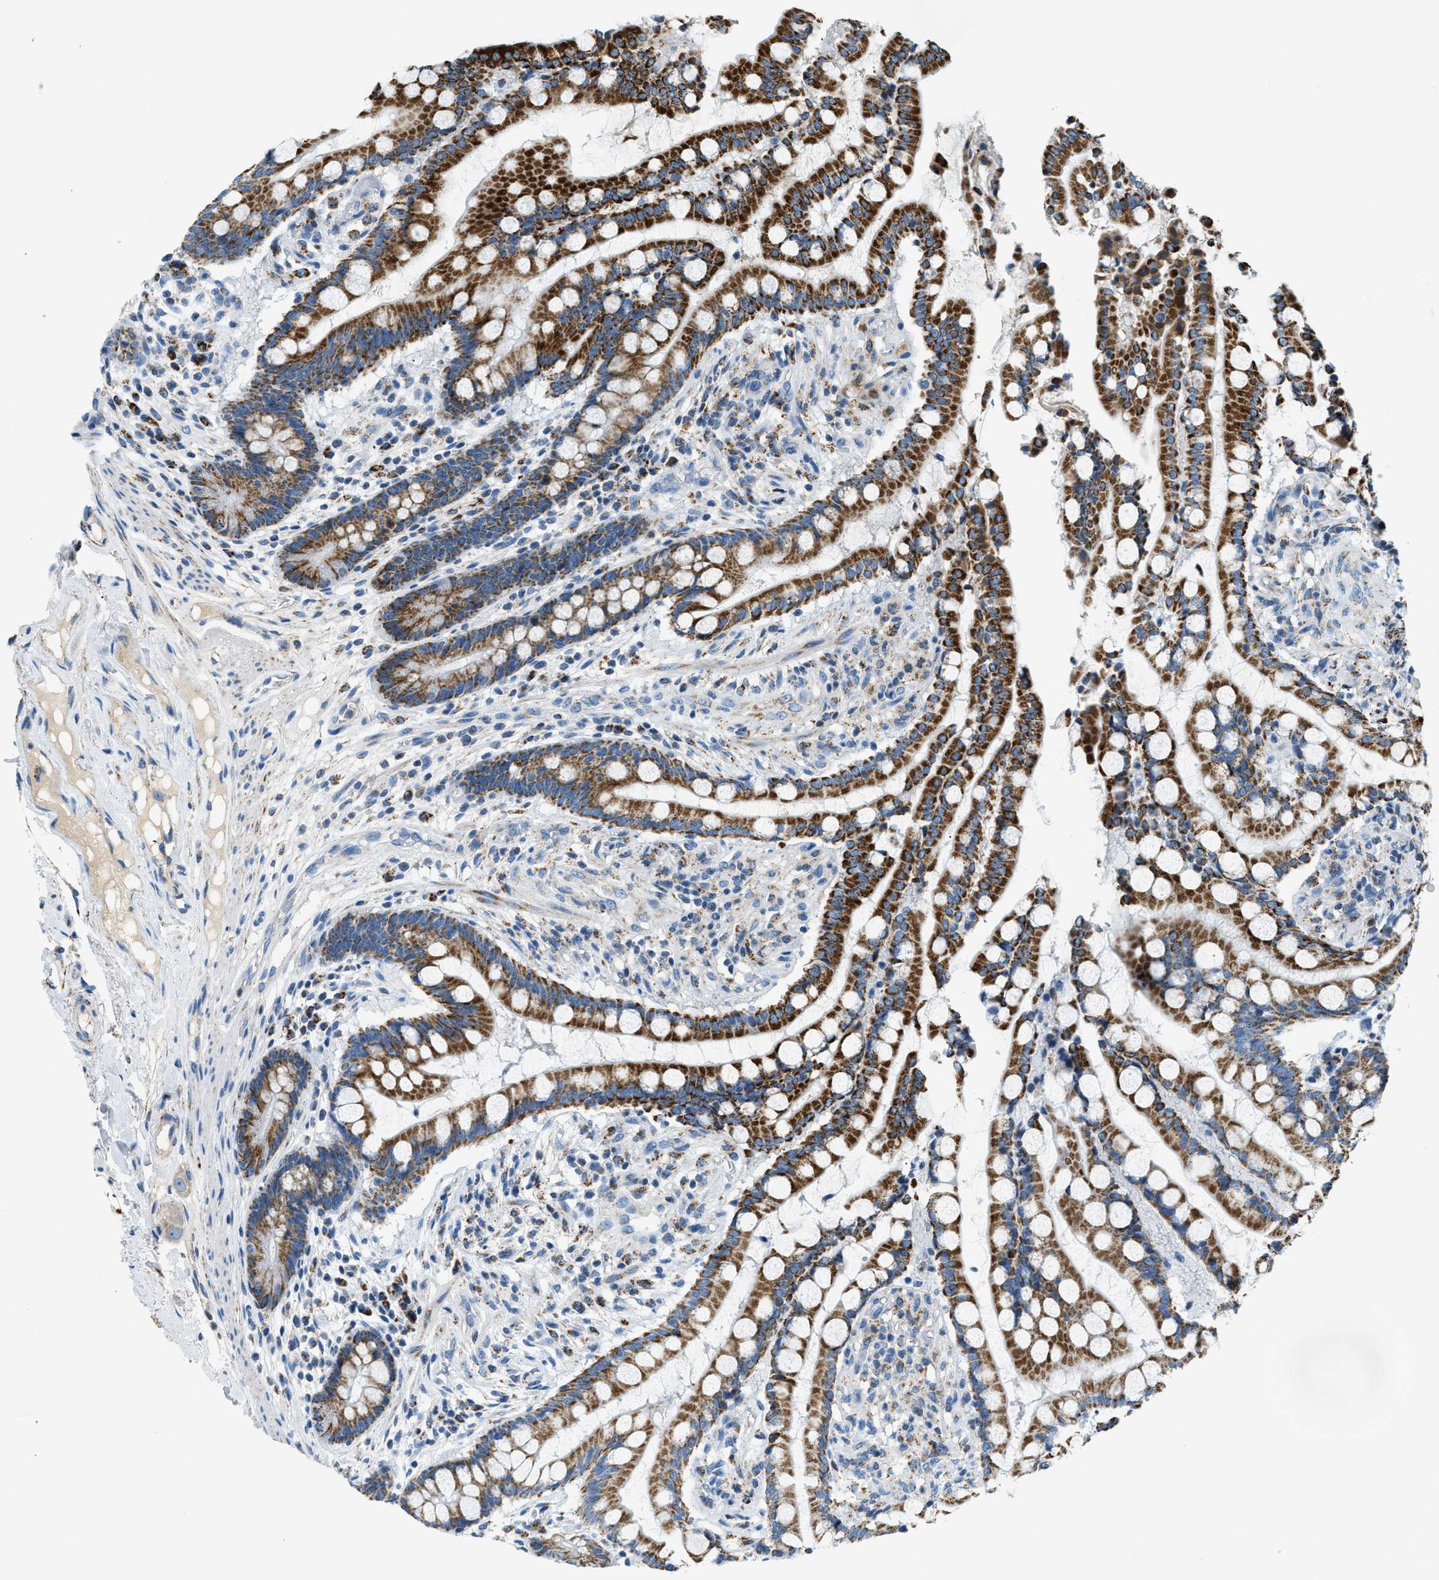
{"staining": {"intensity": "negative", "quantity": "none", "location": "none"}, "tissue": "colon", "cell_type": "Endothelial cells", "image_type": "normal", "snomed": [{"axis": "morphology", "description": "Normal tissue, NOS"}, {"axis": "topography", "description": "Colon"}], "caption": "Unremarkable colon was stained to show a protein in brown. There is no significant staining in endothelial cells. (Stains: DAB (3,3'-diaminobenzidine) IHC with hematoxylin counter stain, Microscopy: brightfield microscopy at high magnification).", "gene": "ACADVL", "patient": {"sex": "male", "age": 73}}